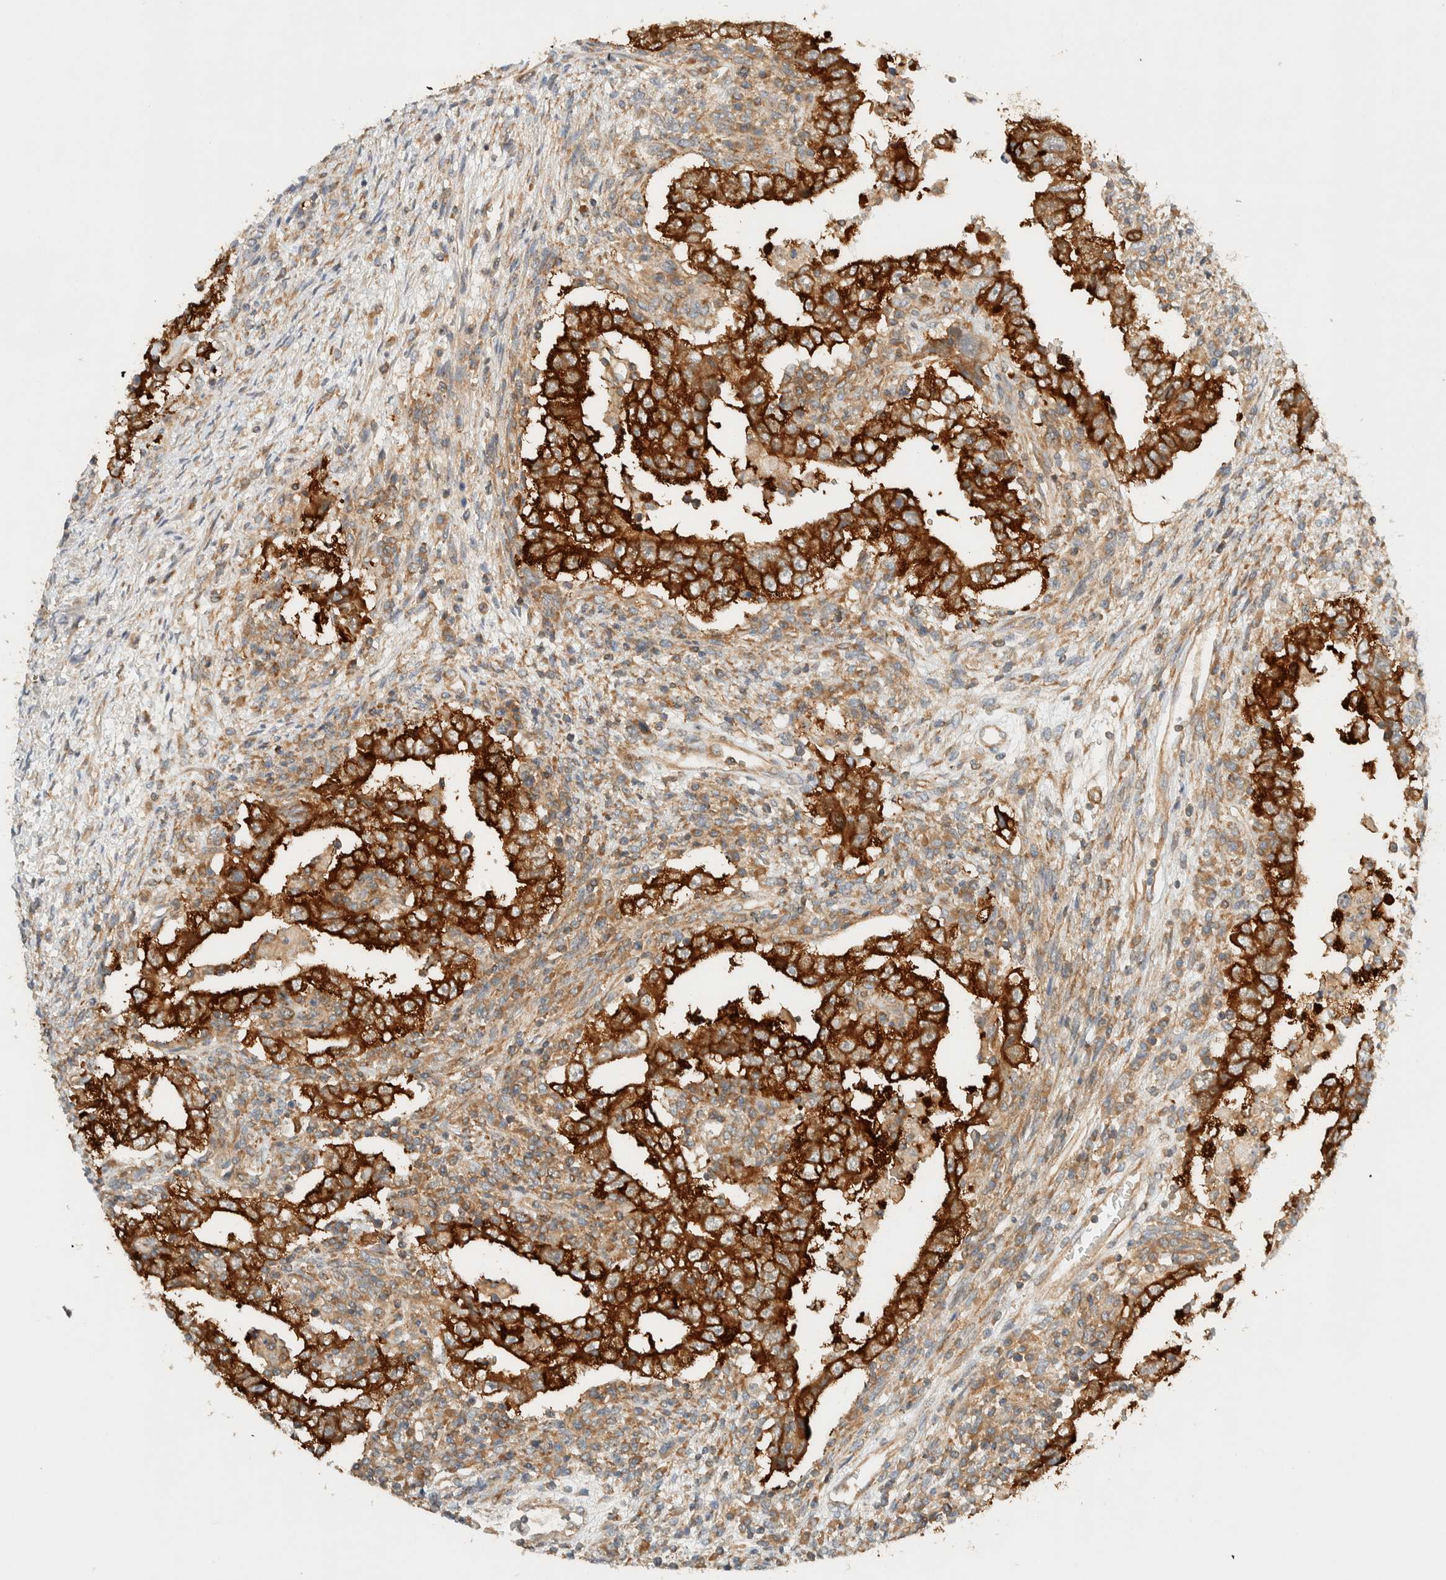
{"staining": {"intensity": "strong", "quantity": ">75%", "location": "cytoplasmic/membranous"}, "tissue": "testis cancer", "cell_type": "Tumor cells", "image_type": "cancer", "snomed": [{"axis": "morphology", "description": "Carcinoma, Embryonal, NOS"}, {"axis": "topography", "description": "Testis"}], "caption": "Testis cancer (embryonal carcinoma) stained for a protein reveals strong cytoplasmic/membranous positivity in tumor cells. (DAB (3,3'-diaminobenzidine) IHC with brightfield microscopy, high magnification).", "gene": "ARFGEF1", "patient": {"sex": "male", "age": 26}}